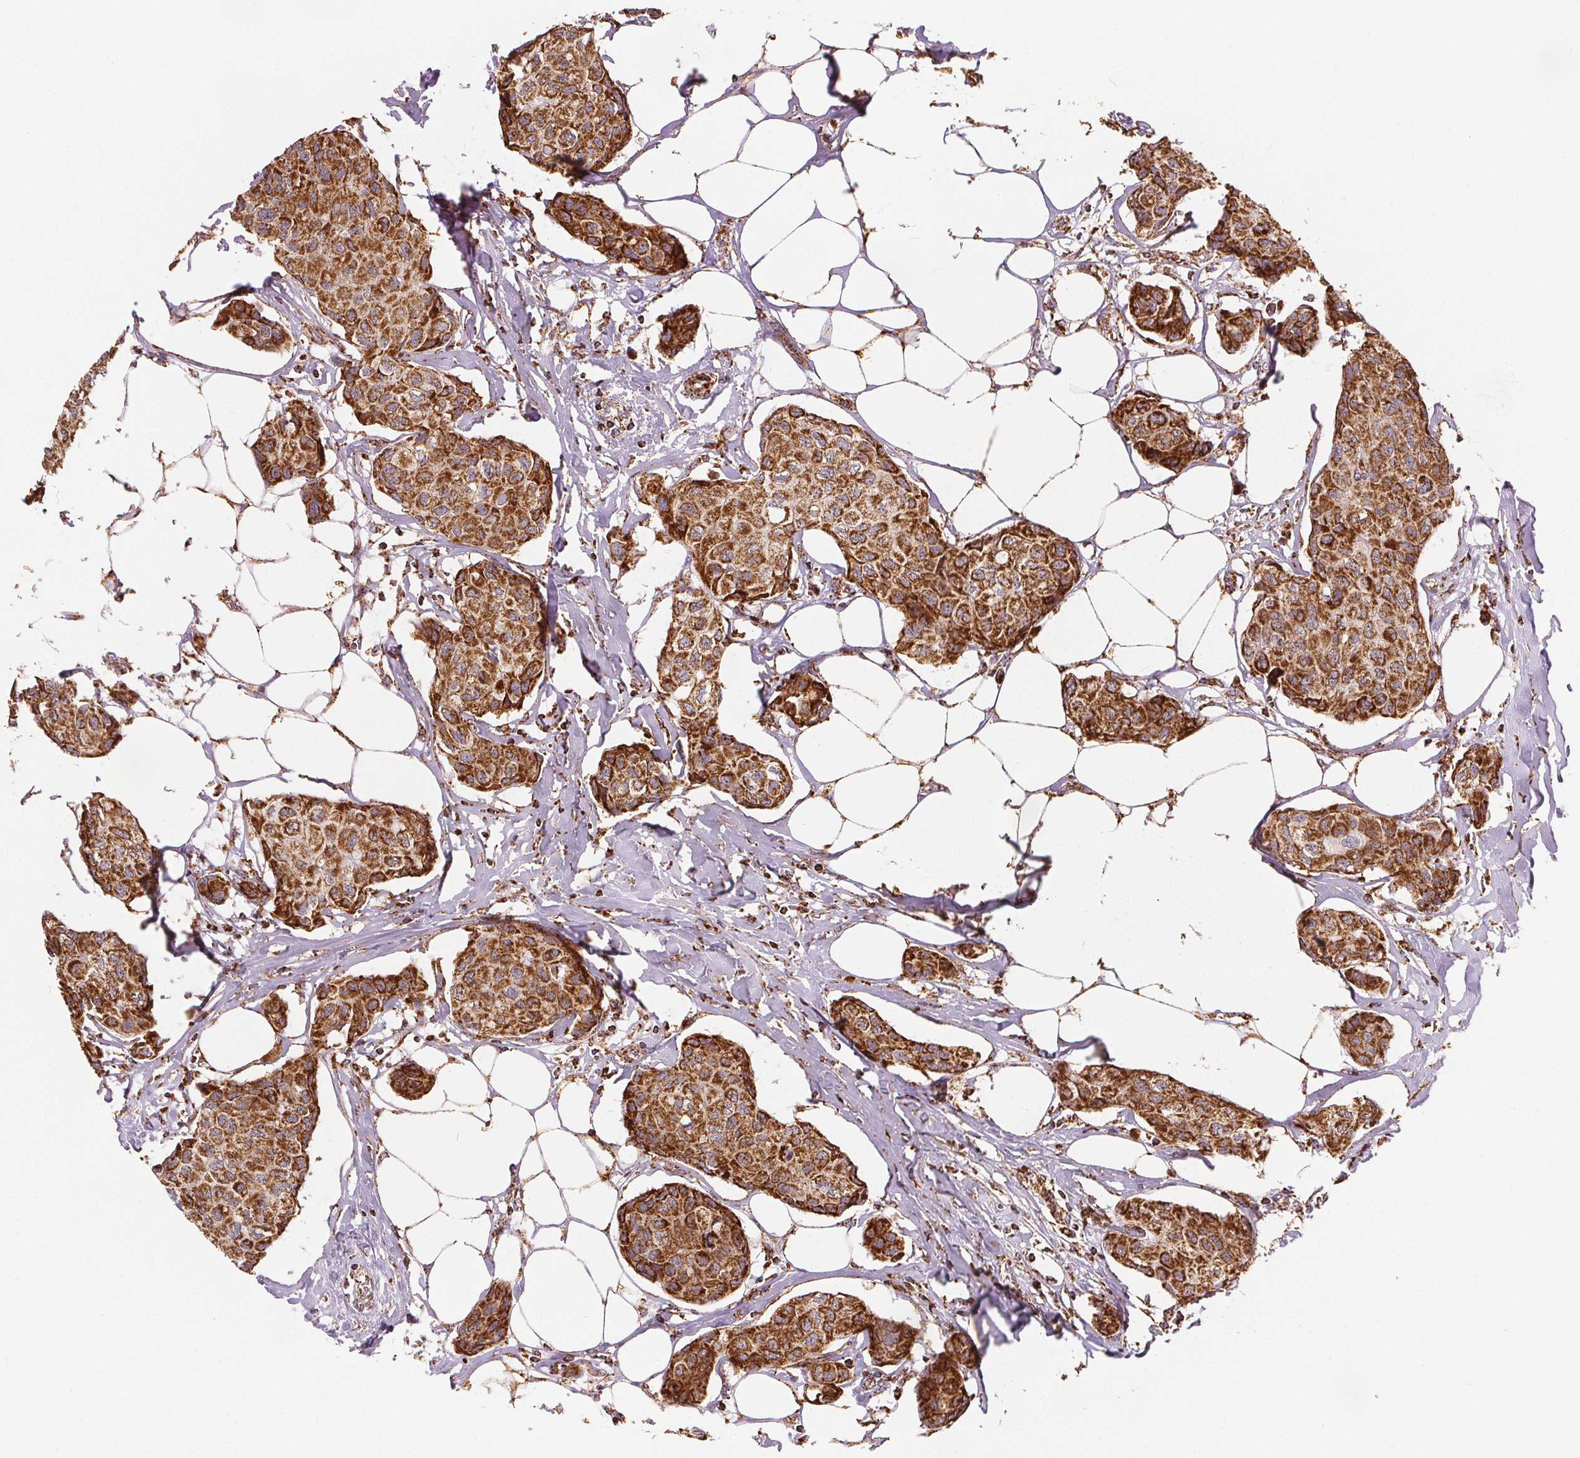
{"staining": {"intensity": "strong", "quantity": ">75%", "location": "cytoplasmic/membranous"}, "tissue": "breast cancer", "cell_type": "Tumor cells", "image_type": "cancer", "snomed": [{"axis": "morphology", "description": "Duct carcinoma"}, {"axis": "topography", "description": "Breast"}], "caption": "DAB (3,3'-diaminobenzidine) immunohistochemical staining of human intraductal carcinoma (breast) shows strong cytoplasmic/membranous protein expression in about >75% of tumor cells.", "gene": "SDHB", "patient": {"sex": "female", "age": 80}}